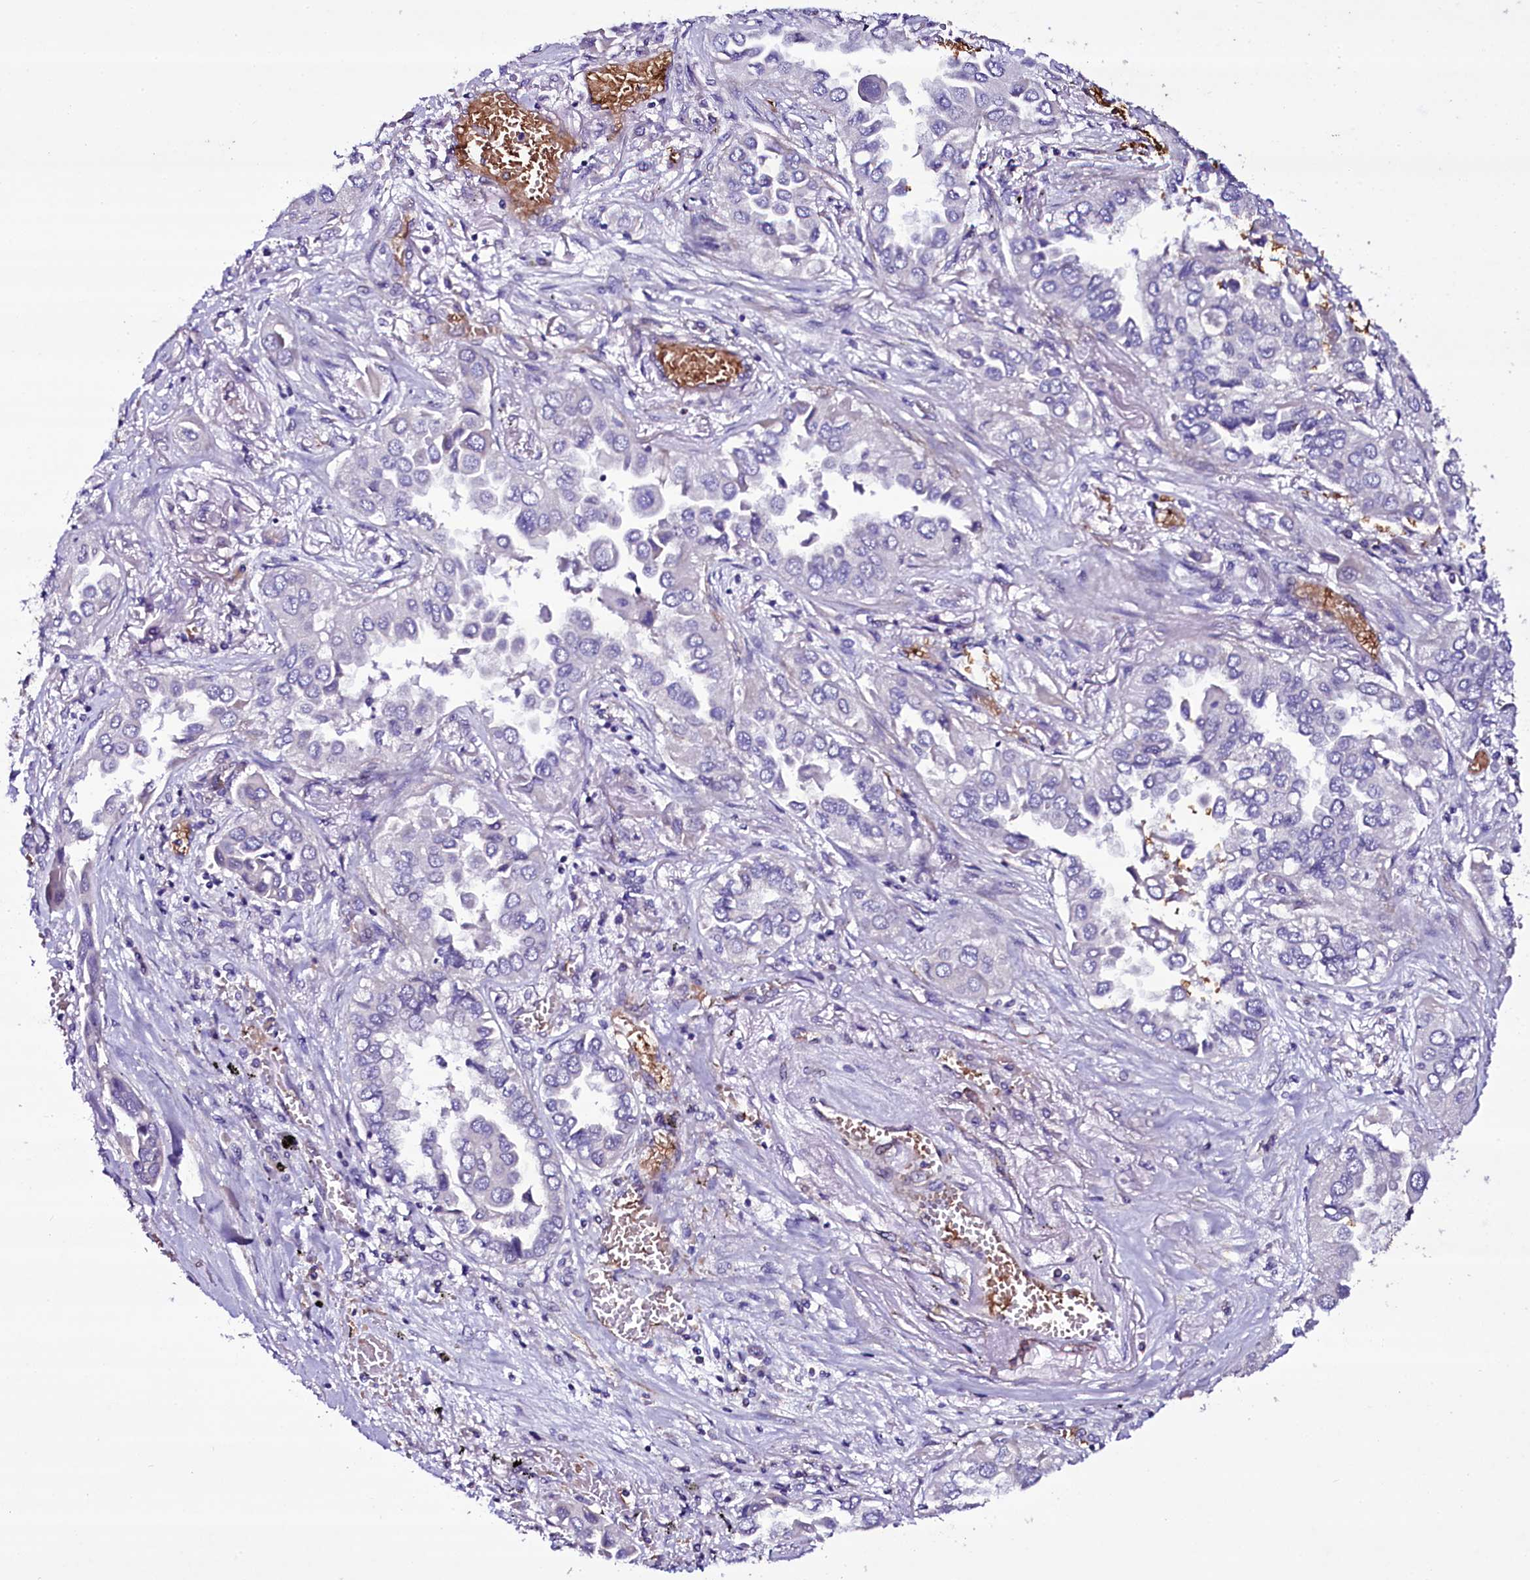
{"staining": {"intensity": "negative", "quantity": "none", "location": "none"}, "tissue": "lung cancer", "cell_type": "Tumor cells", "image_type": "cancer", "snomed": [{"axis": "morphology", "description": "Adenocarcinoma, NOS"}, {"axis": "topography", "description": "Lung"}], "caption": "Protein analysis of lung cancer (adenocarcinoma) reveals no significant expression in tumor cells.", "gene": "MEX3C", "patient": {"sex": "female", "age": 76}}